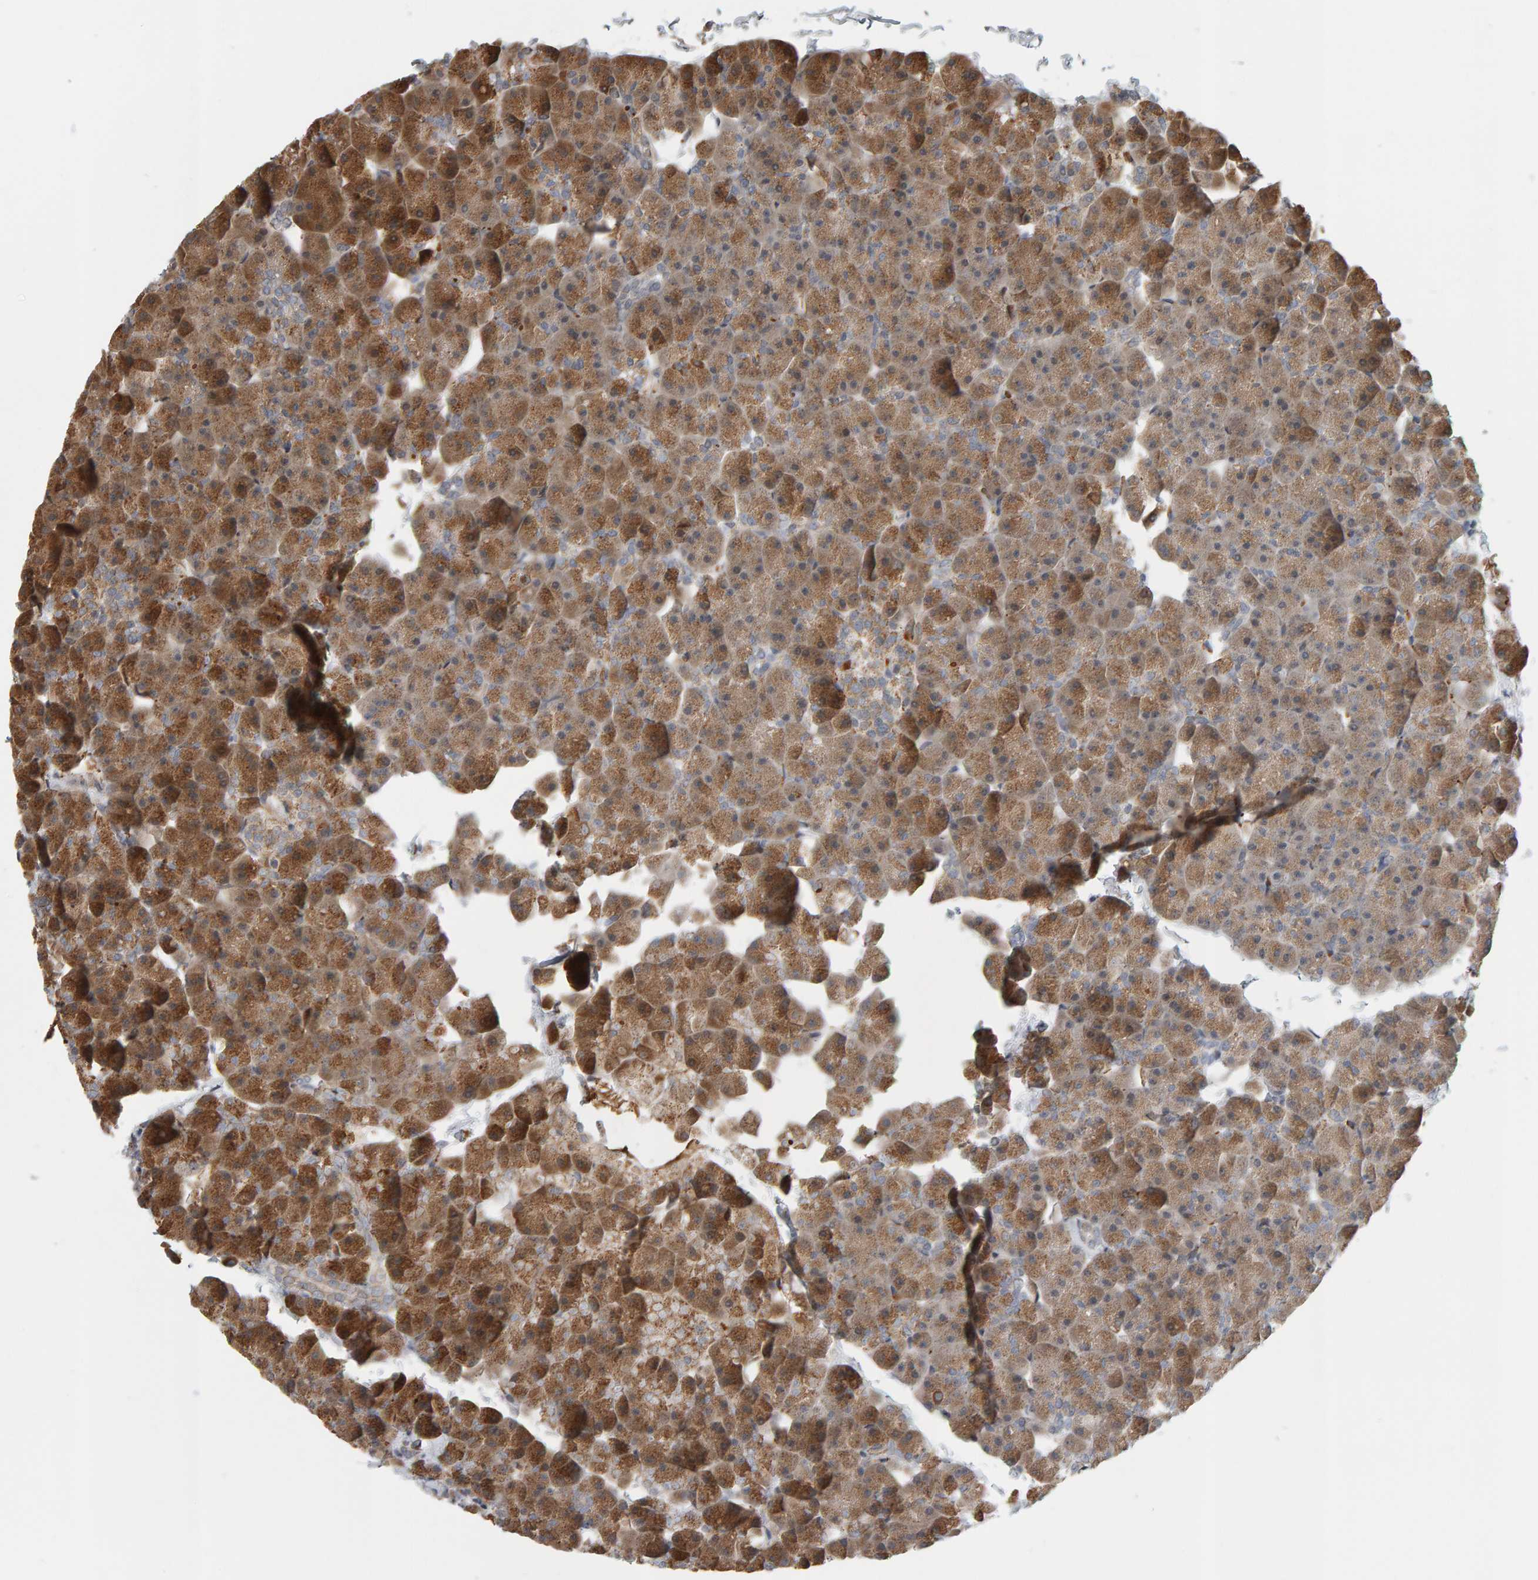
{"staining": {"intensity": "moderate", "quantity": ">75%", "location": "cytoplasmic/membranous"}, "tissue": "pancreas", "cell_type": "Exocrine glandular cells", "image_type": "normal", "snomed": [{"axis": "morphology", "description": "Normal tissue, NOS"}, {"axis": "topography", "description": "Pancreas"}], "caption": "Human pancreas stained with a brown dye displays moderate cytoplasmic/membranous positive staining in approximately >75% of exocrine glandular cells.", "gene": "DAP3", "patient": {"sex": "male", "age": 35}}